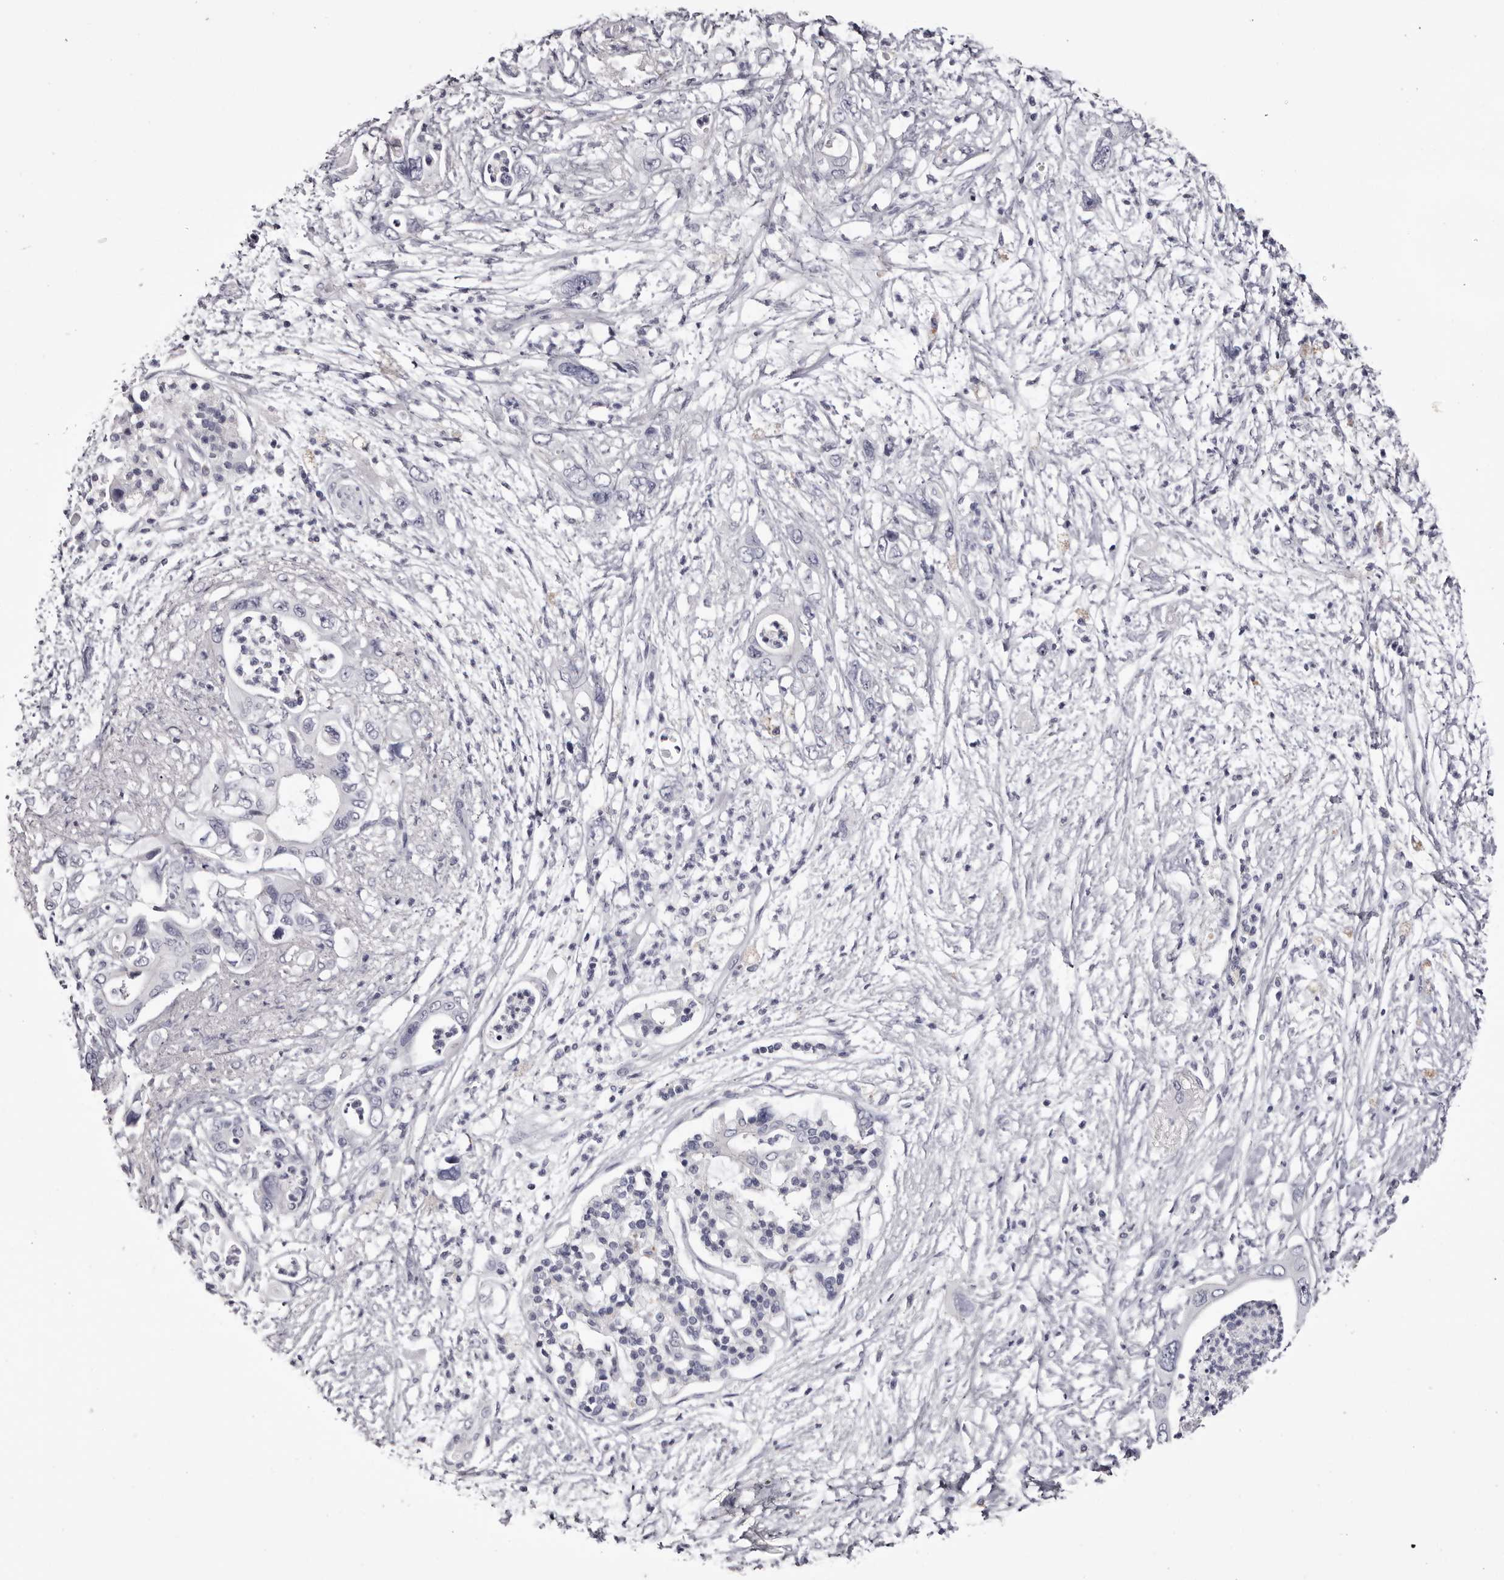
{"staining": {"intensity": "negative", "quantity": "none", "location": "none"}, "tissue": "pancreatic cancer", "cell_type": "Tumor cells", "image_type": "cancer", "snomed": [{"axis": "morphology", "description": "Adenocarcinoma, NOS"}, {"axis": "topography", "description": "Pancreas"}], "caption": "IHC of human pancreatic cancer reveals no expression in tumor cells.", "gene": "CA6", "patient": {"sex": "male", "age": 66}}